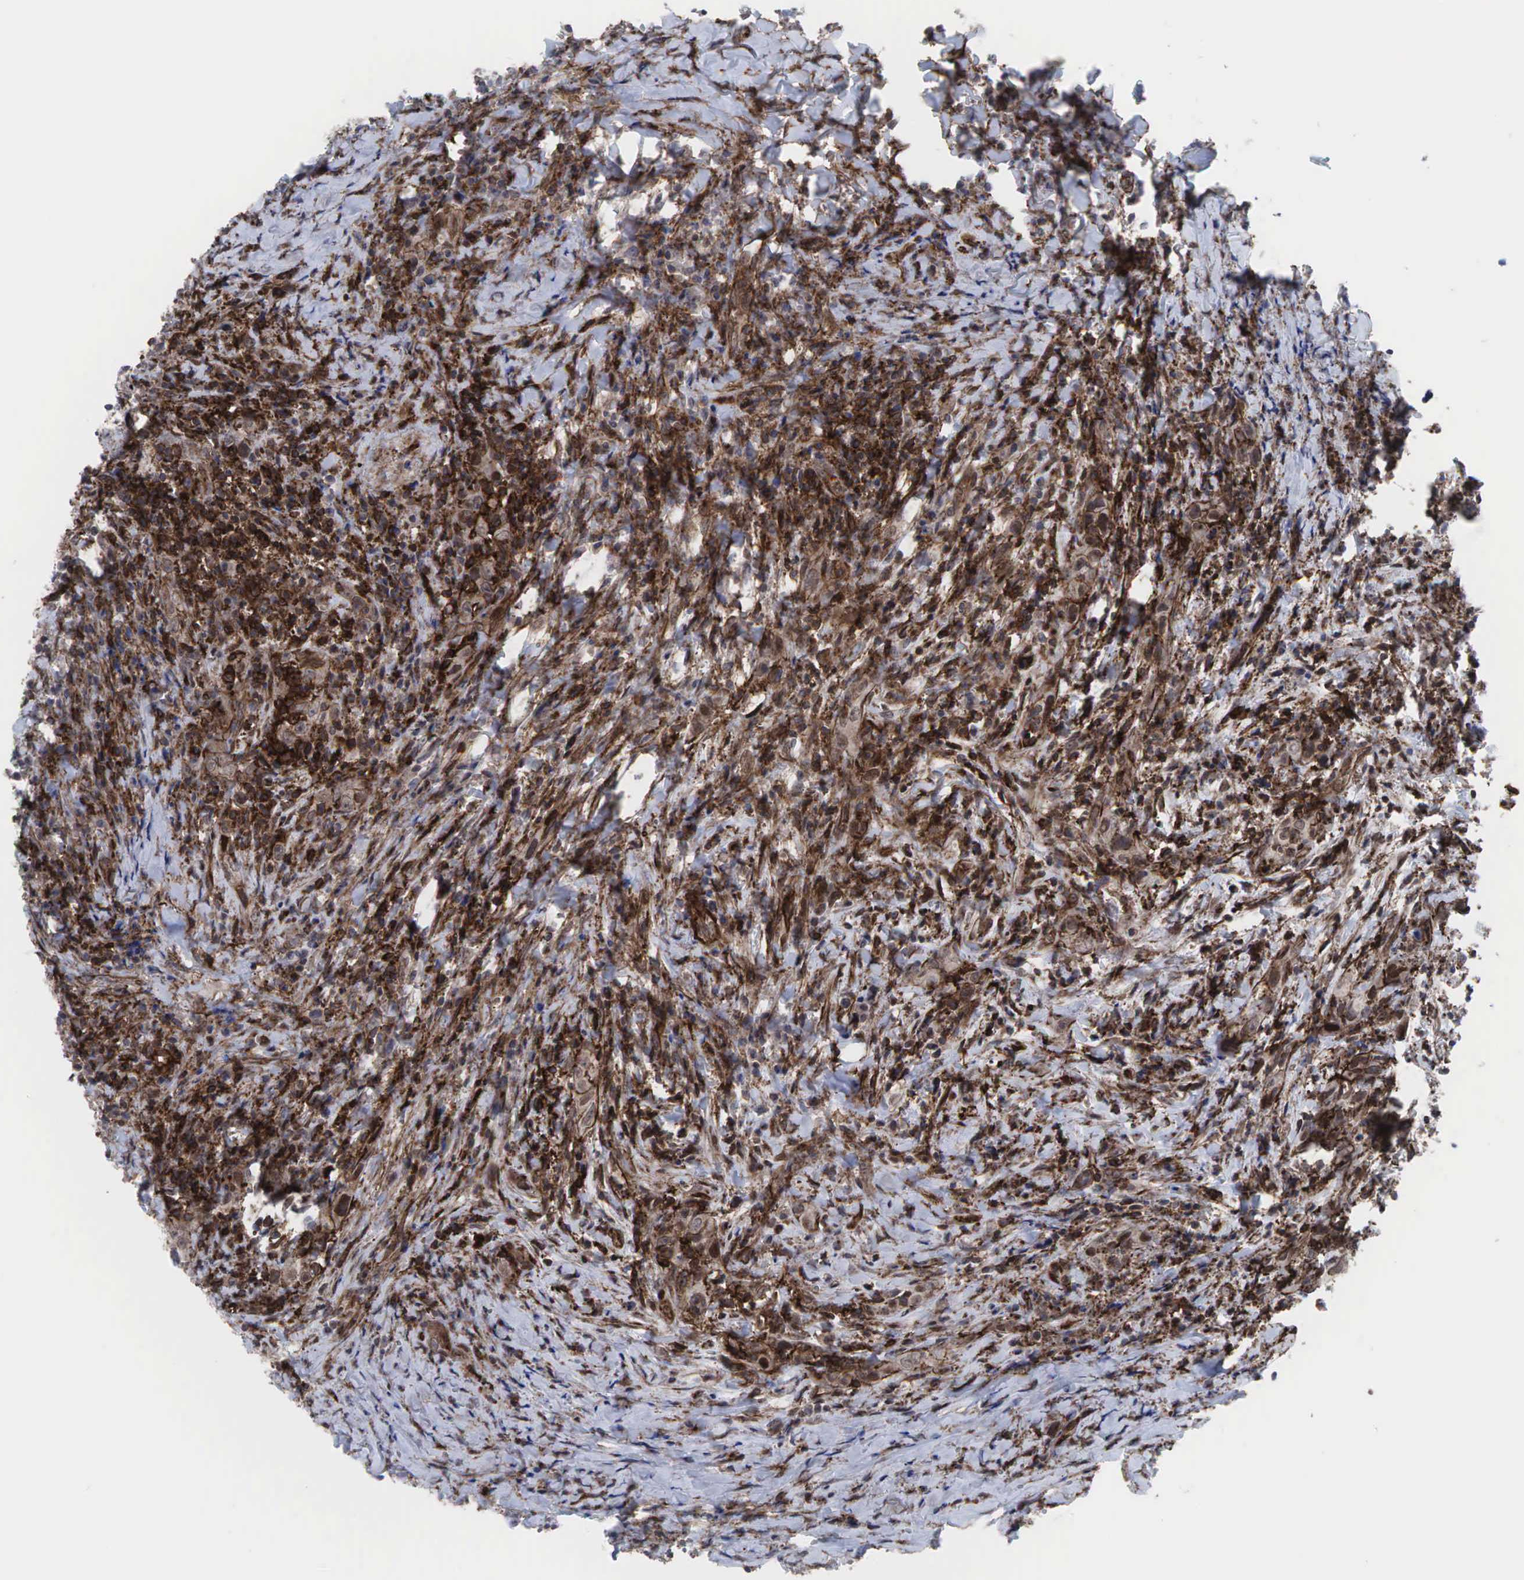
{"staining": {"intensity": "moderate", "quantity": ">75%", "location": "cytoplasmic/membranous"}, "tissue": "head and neck cancer", "cell_type": "Tumor cells", "image_type": "cancer", "snomed": [{"axis": "morphology", "description": "Squamous cell carcinoma, NOS"}, {"axis": "topography", "description": "Oral tissue"}, {"axis": "topography", "description": "Head-Neck"}], "caption": "The image exhibits a brown stain indicating the presence of a protein in the cytoplasmic/membranous of tumor cells in head and neck squamous cell carcinoma. The staining is performed using DAB (3,3'-diaminobenzidine) brown chromogen to label protein expression. The nuclei are counter-stained blue using hematoxylin.", "gene": "GPRASP1", "patient": {"sex": "female", "age": 82}}